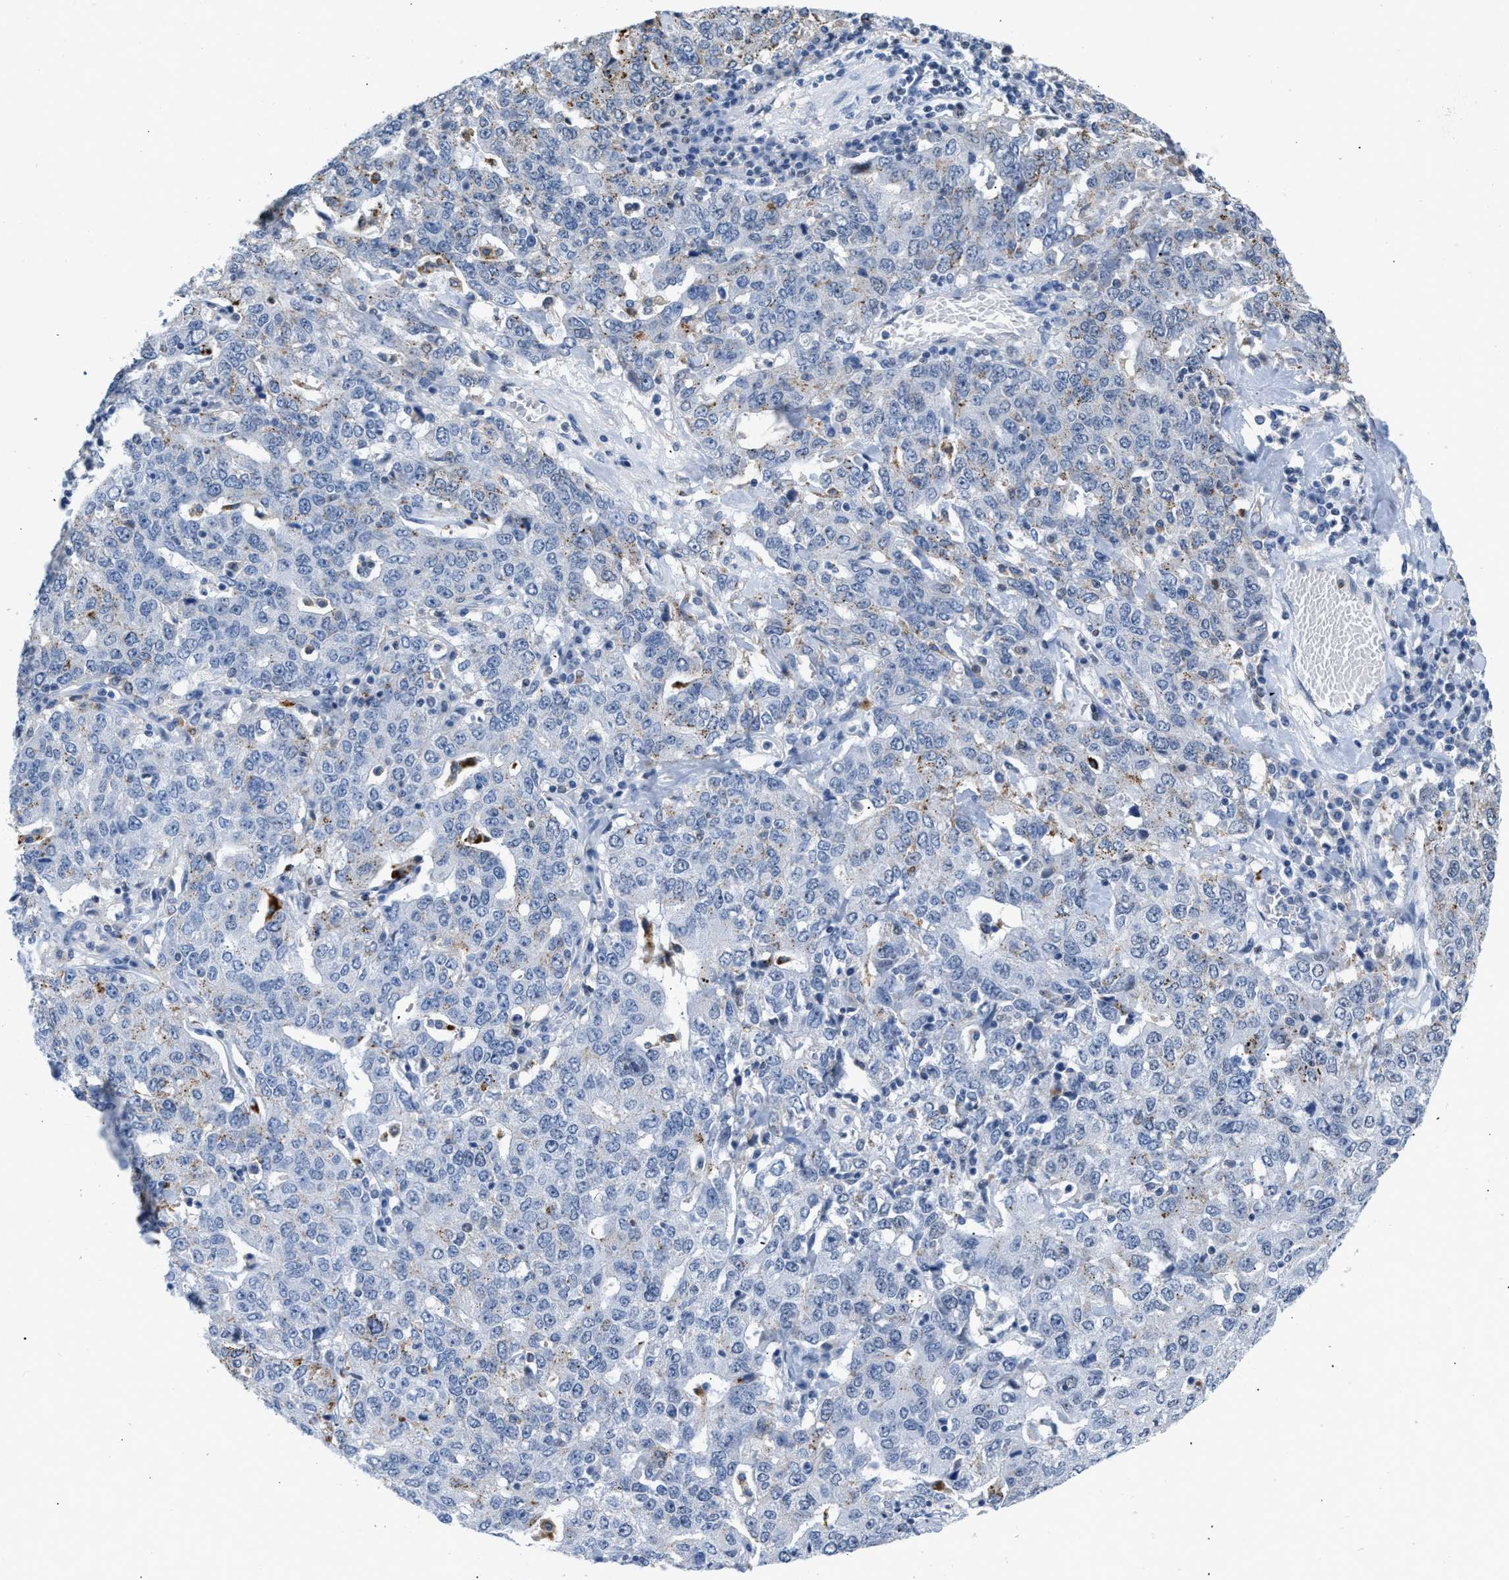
{"staining": {"intensity": "negative", "quantity": "none", "location": "none"}, "tissue": "ovarian cancer", "cell_type": "Tumor cells", "image_type": "cancer", "snomed": [{"axis": "morphology", "description": "Carcinoma, endometroid"}, {"axis": "topography", "description": "Ovary"}], "caption": "IHC of human ovarian cancer (endometroid carcinoma) exhibits no positivity in tumor cells.", "gene": "BOLL", "patient": {"sex": "female", "age": 62}}